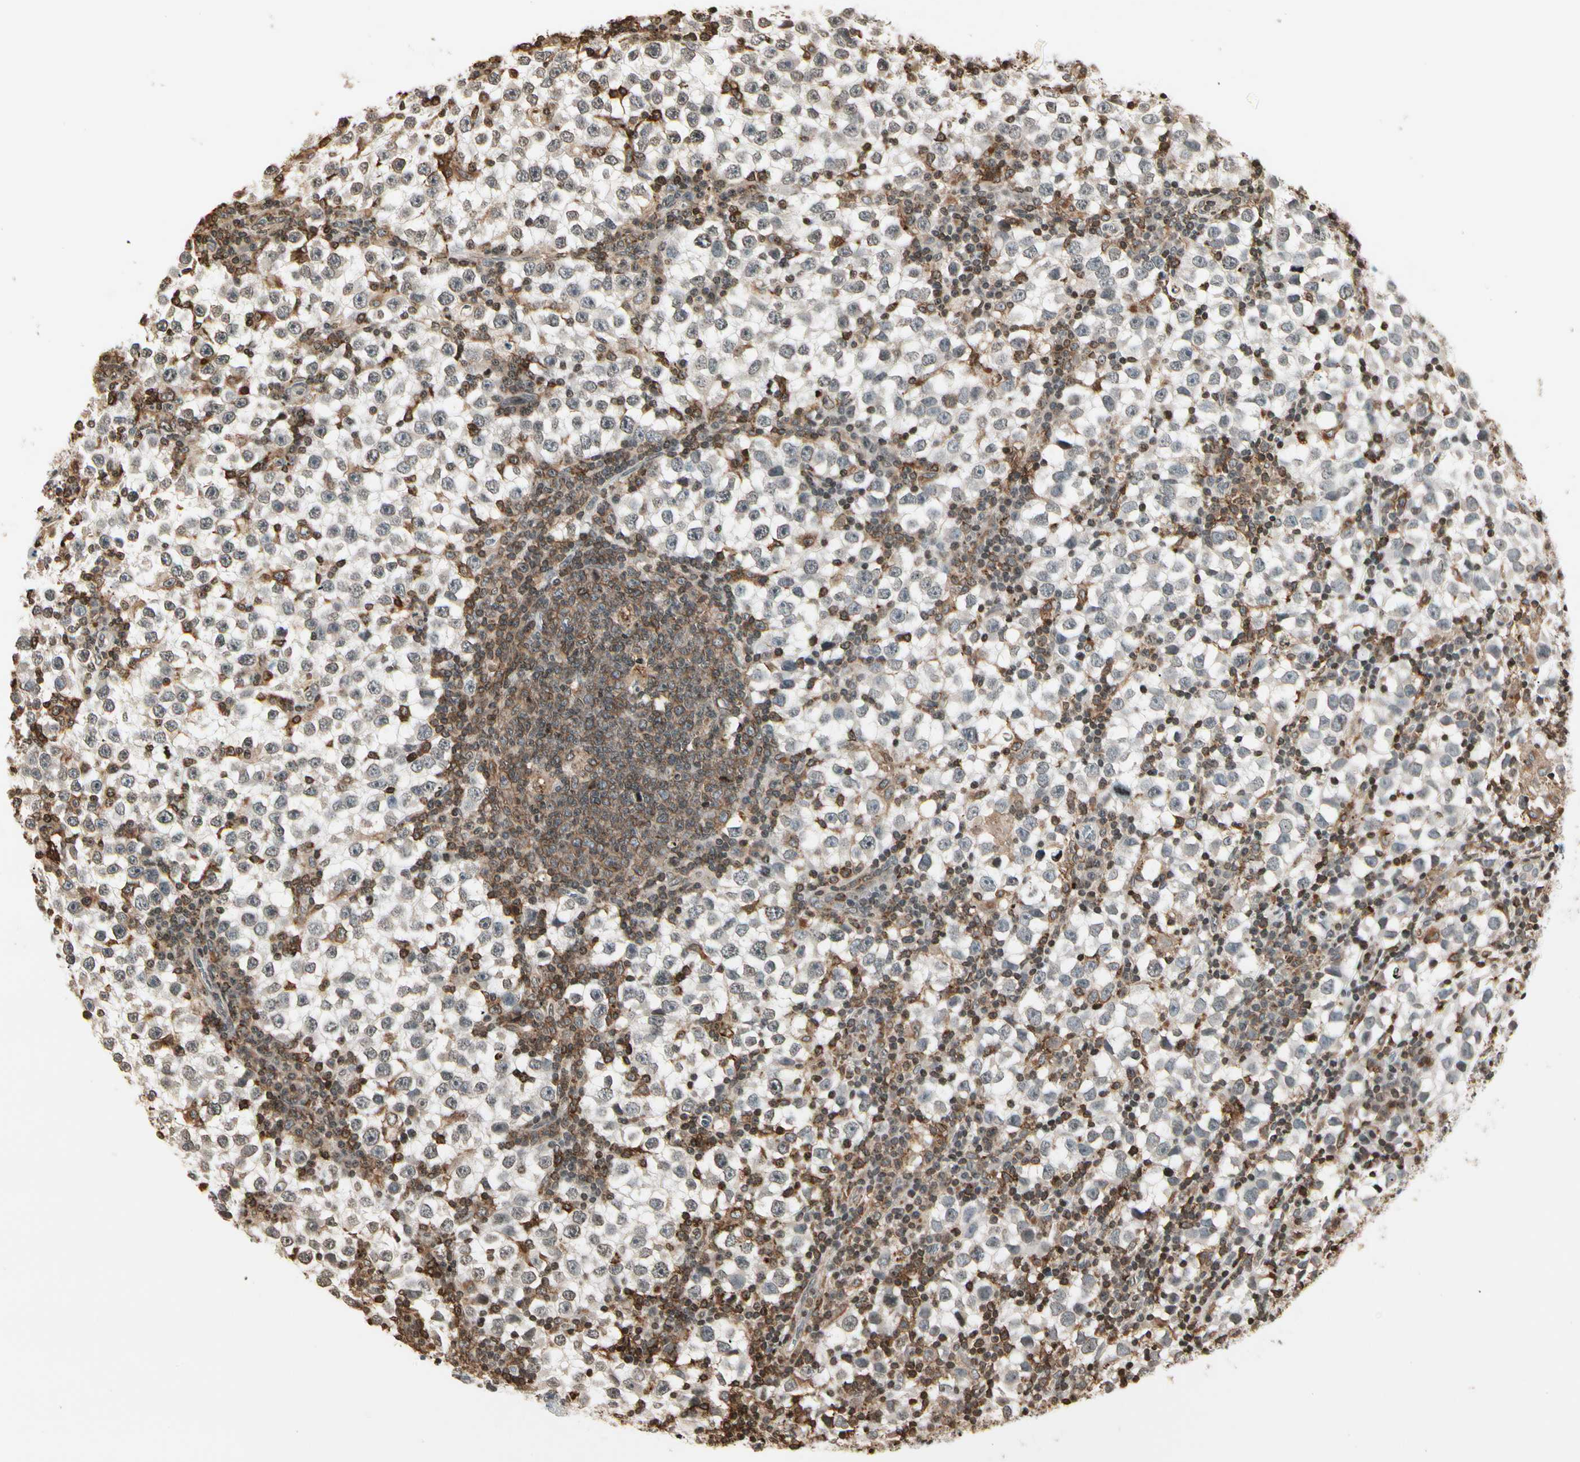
{"staining": {"intensity": "weak", "quantity": "25%-75%", "location": "nuclear"}, "tissue": "testis cancer", "cell_type": "Tumor cells", "image_type": "cancer", "snomed": [{"axis": "morphology", "description": "Seminoma, NOS"}, {"axis": "topography", "description": "Testis"}], "caption": "Immunohistochemistry (IHC) micrograph of testis cancer (seminoma) stained for a protein (brown), which demonstrates low levels of weak nuclear expression in approximately 25%-75% of tumor cells.", "gene": "FER", "patient": {"sex": "male", "age": 65}}